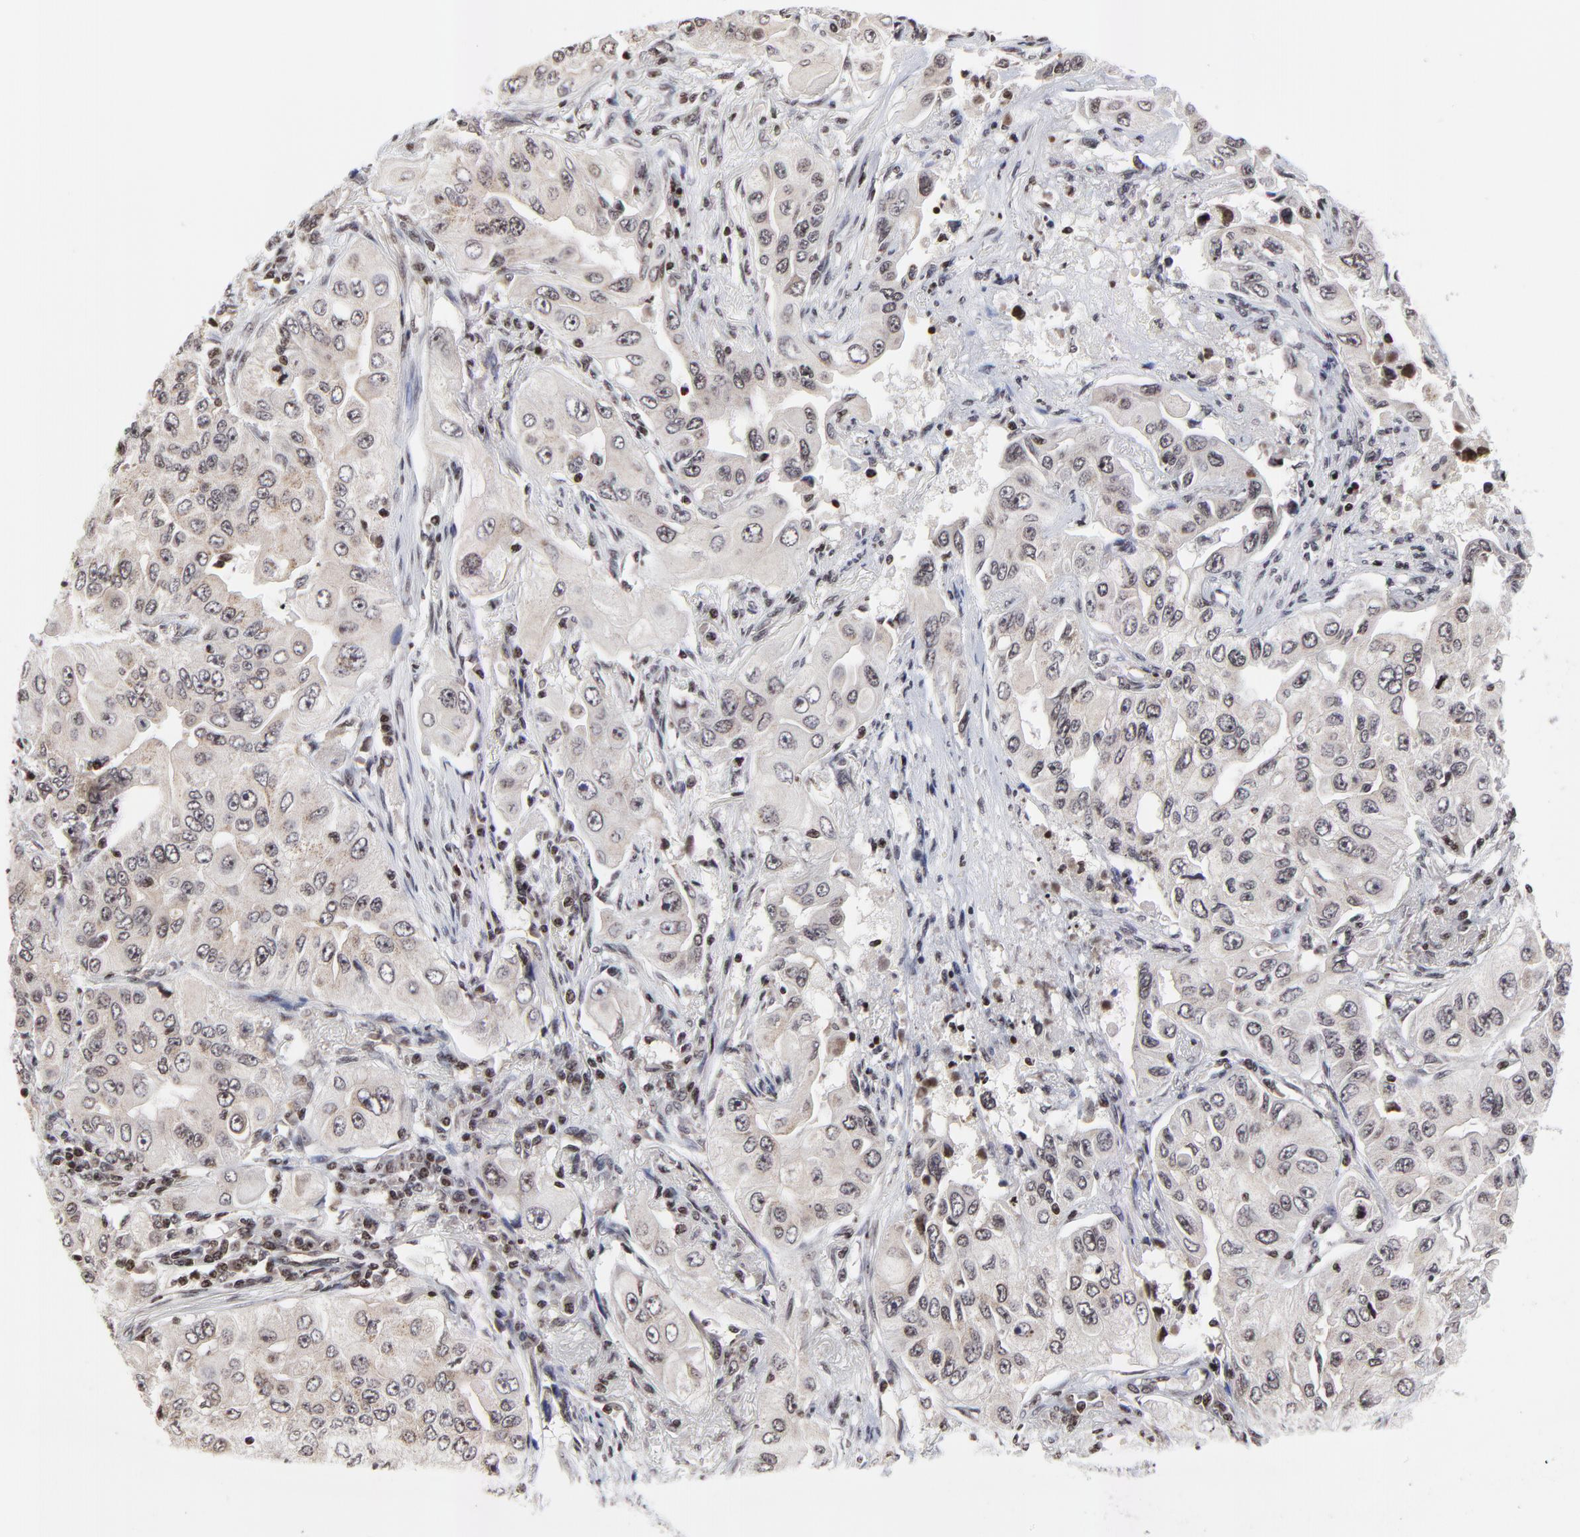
{"staining": {"intensity": "weak", "quantity": "25%-75%", "location": "cytoplasmic/membranous"}, "tissue": "lung cancer", "cell_type": "Tumor cells", "image_type": "cancer", "snomed": [{"axis": "morphology", "description": "Adenocarcinoma, NOS"}, {"axis": "topography", "description": "Lung"}], "caption": "This is an image of immunohistochemistry (IHC) staining of lung cancer (adenocarcinoma), which shows weak expression in the cytoplasmic/membranous of tumor cells.", "gene": "ZNF777", "patient": {"sex": "male", "age": 84}}